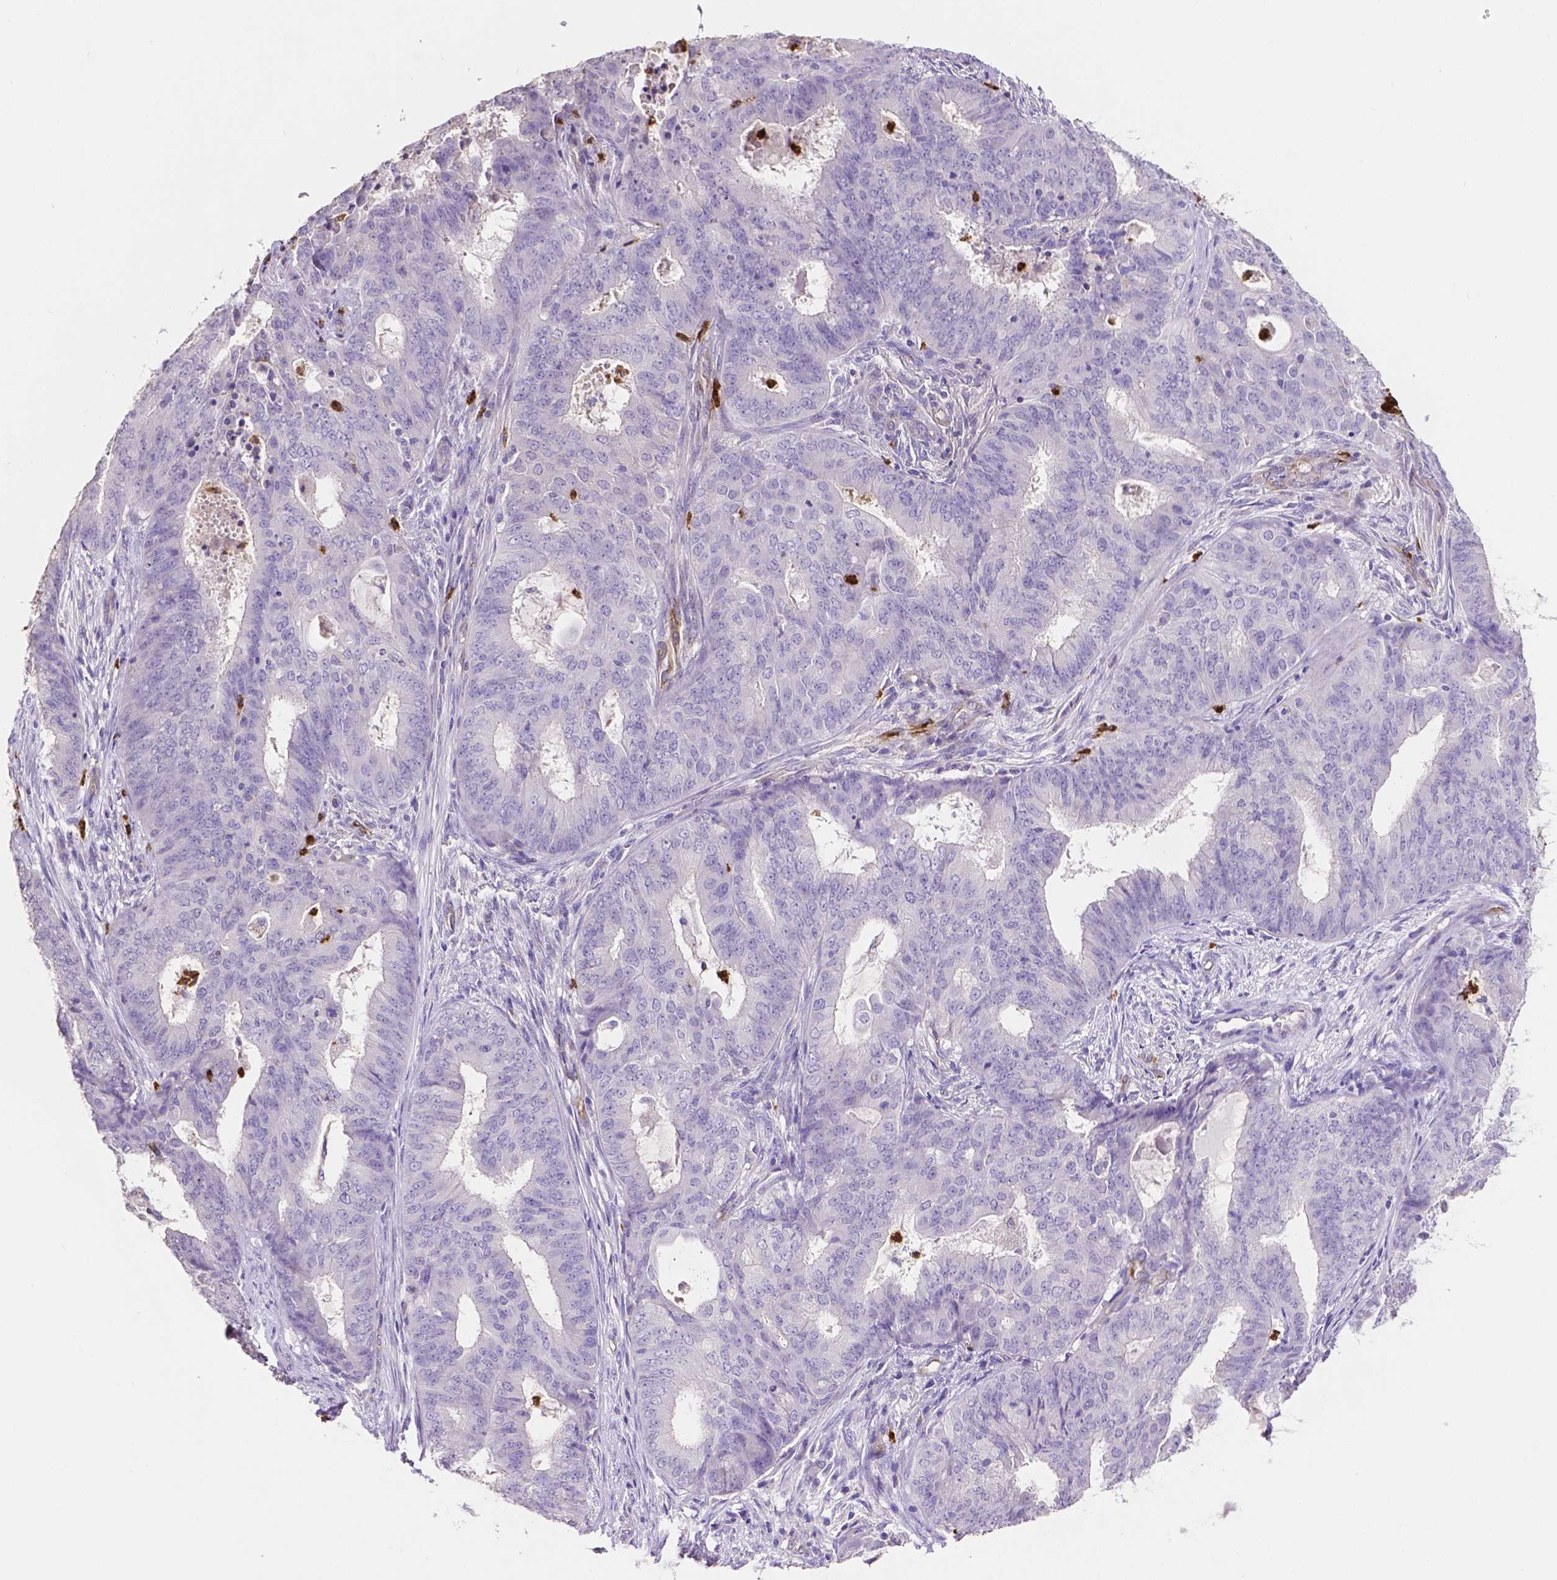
{"staining": {"intensity": "negative", "quantity": "none", "location": "none"}, "tissue": "endometrial cancer", "cell_type": "Tumor cells", "image_type": "cancer", "snomed": [{"axis": "morphology", "description": "Adenocarcinoma, NOS"}, {"axis": "topography", "description": "Endometrium"}], "caption": "Protein analysis of adenocarcinoma (endometrial) exhibits no significant positivity in tumor cells. Nuclei are stained in blue.", "gene": "MMP9", "patient": {"sex": "female", "age": 62}}